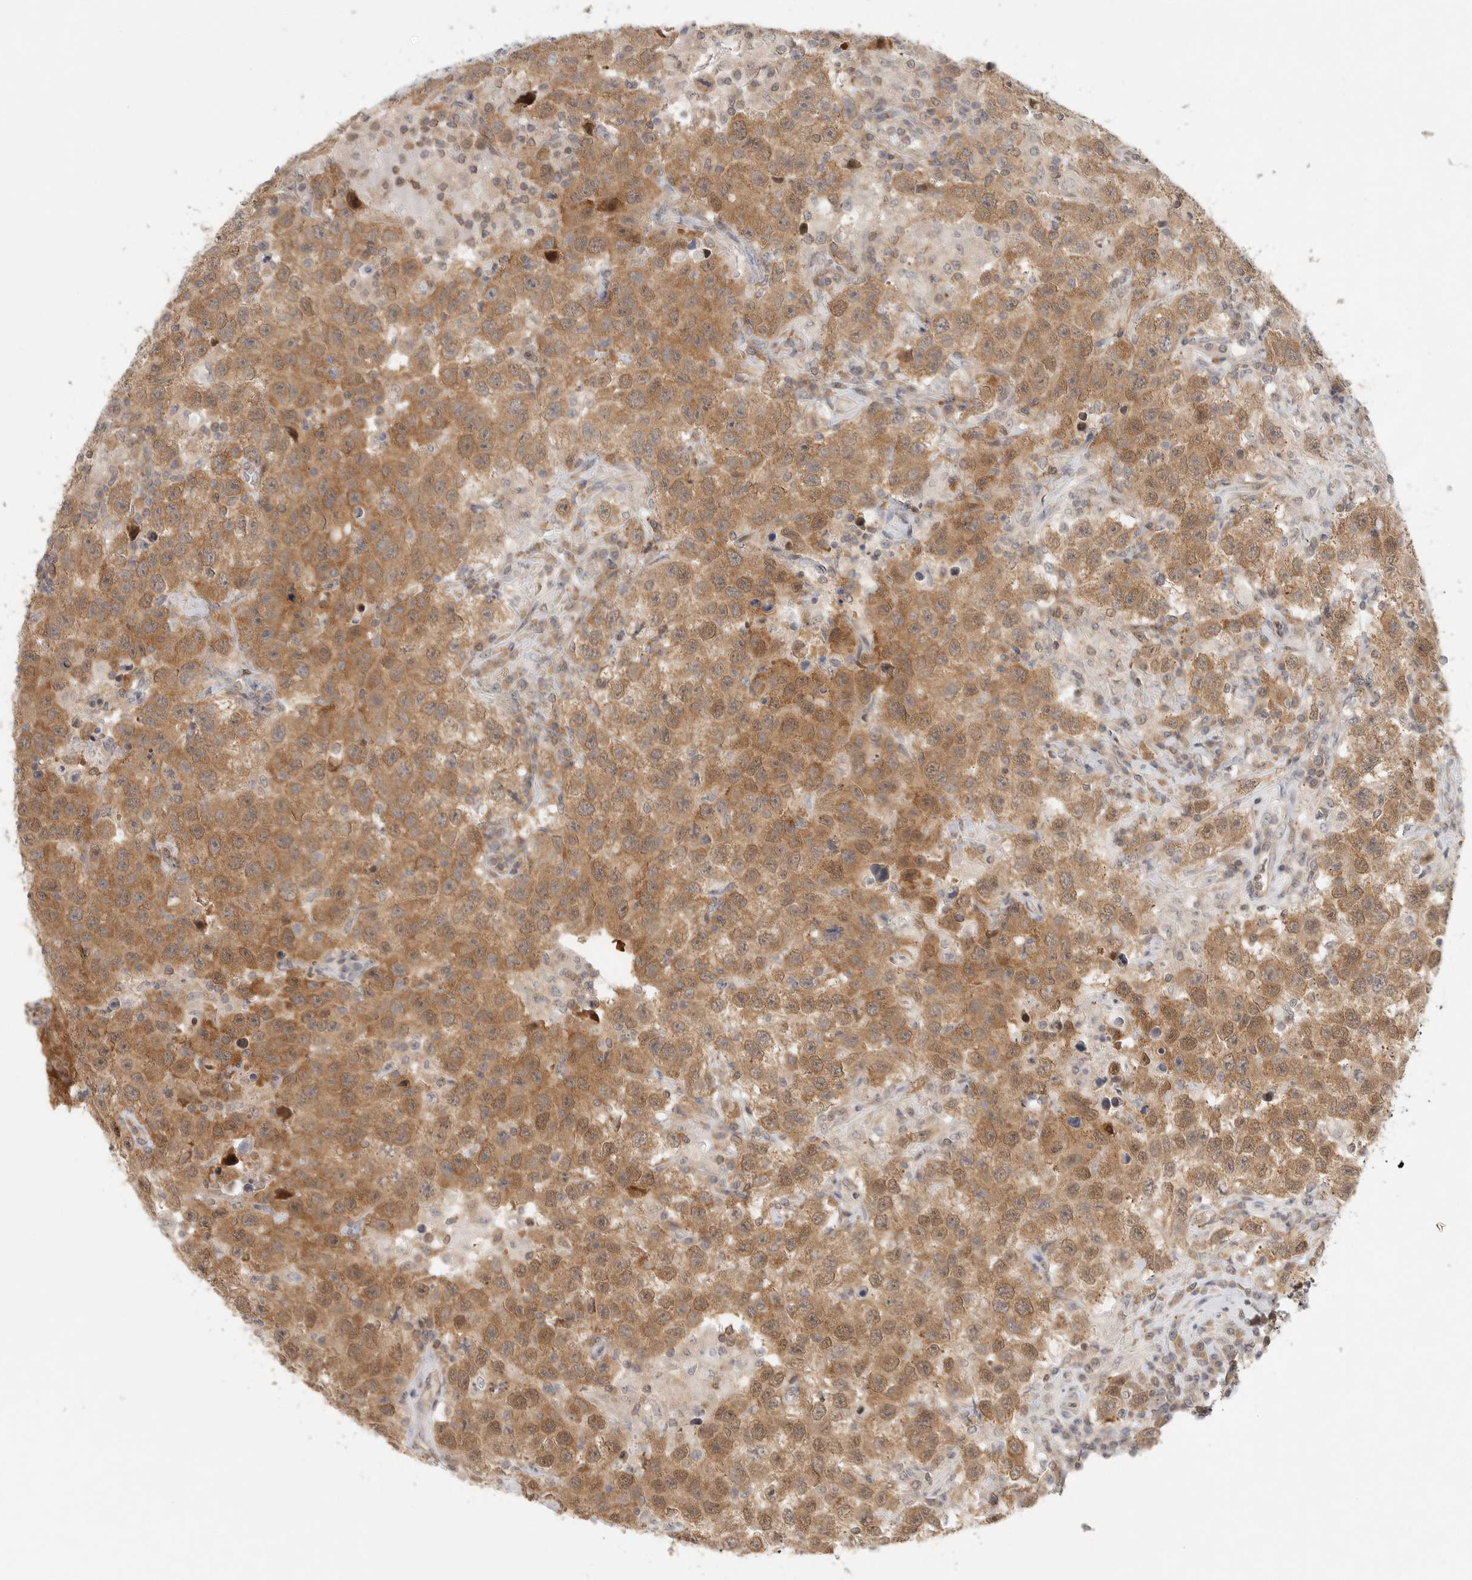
{"staining": {"intensity": "moderate", "quantity": ">75%", "location": "cytoplasmic/membranous"}, "tissue": "testis cancer", "cell_type": "Tumor cells", "image_type": "cancer", "snomed": [{"axis": "morphology", "description": "Seminoma, NOS"}, {"axis": "topography", "description": "Testis"}], "caption": "Protein expression analysis of human testis seminoma reveals moderate cytoplasmic/membranous staining in about >75% of tumor cells.", "gene": "HDAC6", "patient": {"sex": "male", "age": 41}}